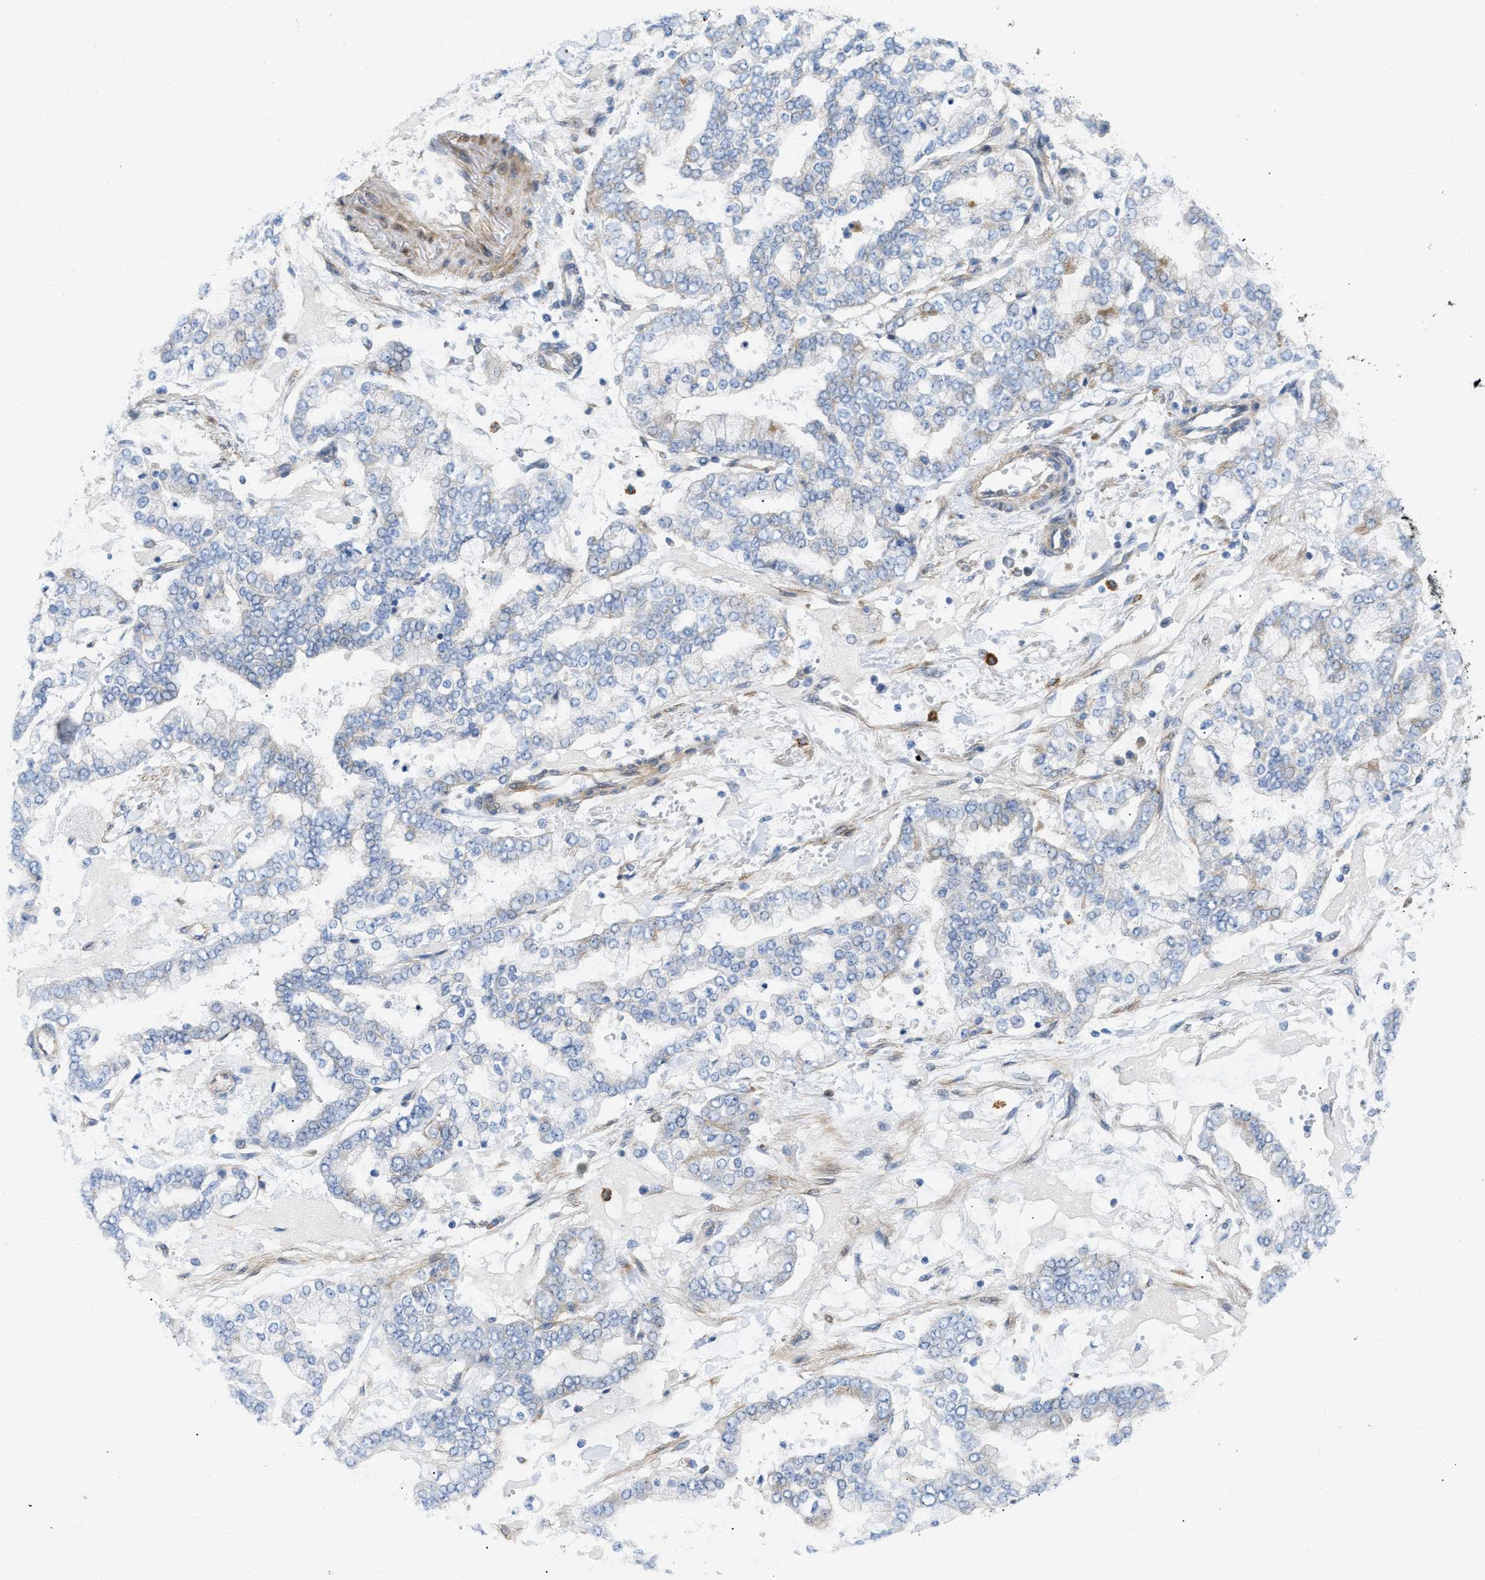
{"staining": {"intensity": "negative", "quantity": "none", "location": "none"}, "tissue": "stomach cancer", "cell_type": "Tumor cells", "image_type": "cancer", "snomed": [{"axis": "morphology", "description": "Normal tissue, NOS"}, {"axis": "morphology", "description": "Adenocarcinoma, NOS"}, {"axis": "topography", "description": "Stomach, upper"}, {"axis": "topography", "description": "Stomach"}], "caption": "DAB immunohistochemical staining of human stomach cancer (adenocarcinoma) reveals no significant staining in tumor cells.", "gene": "FHL1", "patient": {"sex": "male", "age": 76}}